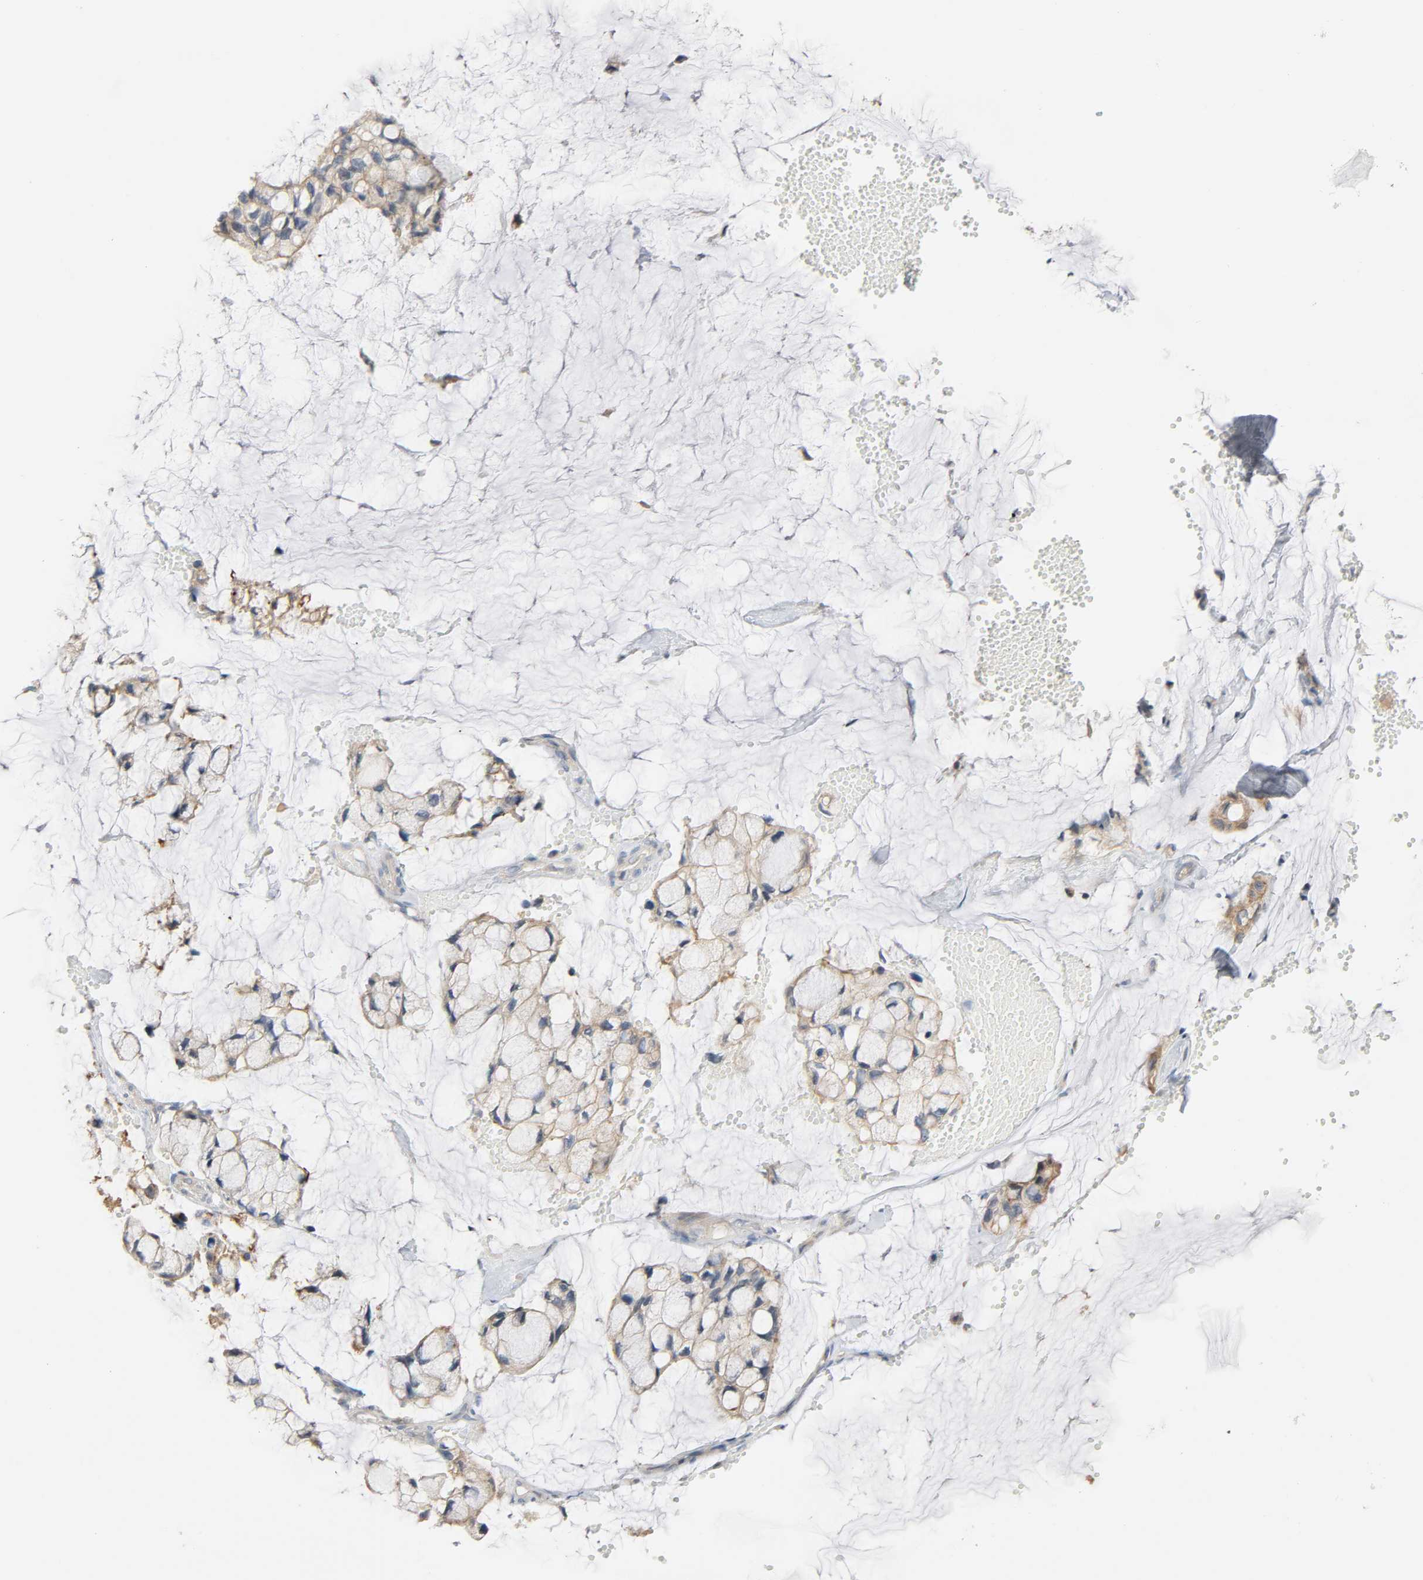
{"staining": {"intensity": "weak", "quantity": ">75%", "location": "cytoplasmic/membranous"}, "tissue": "ovarian cancer", "cell_type": "Tumor cells", "image_type": "cancer", "snomed": [{"axis": "morphology", "description": "Cystadenocarcinoma, mucinous, NOS"}, {"axis": "topography", "description": "Ovary"}], "caption": "Protein analysis of mucinous cystadenocarcinoma (ovarian) tissue displays weak cytoplasmic/membranous expression in about >75% of tumor cells.", "gene": "LIMCH1", "patient": {"sex": "female", "age": 39}}